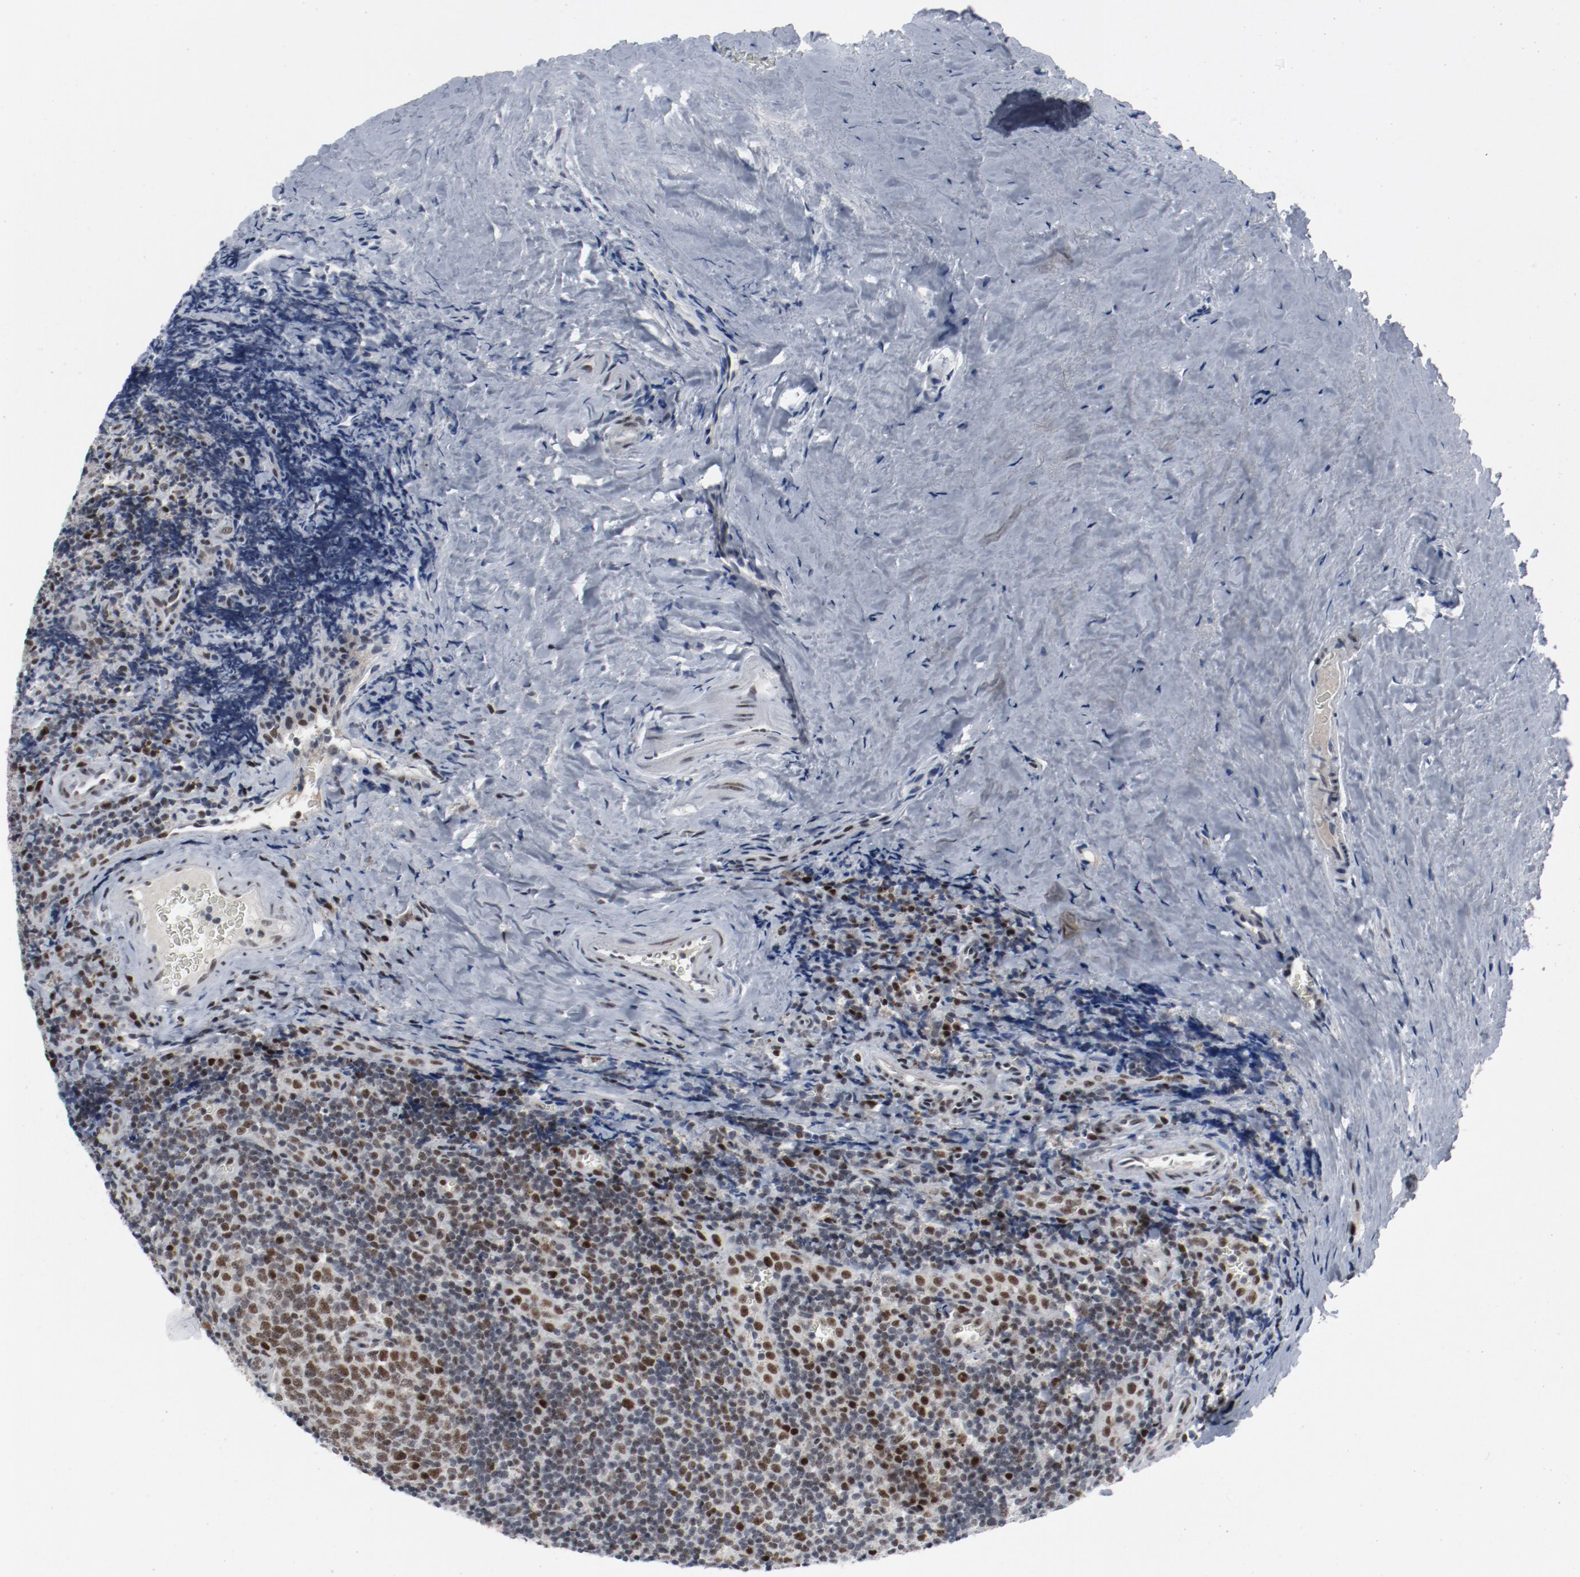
{"staining": {"intensity": "moderate", "quantity": ">75%", "location": "nuclear"}, "tissue": "tonsil", "cell_type": "Germinal center cells", "image_type": "normal", "snomed": [{"axis": "morphology", "description": "Normal tissue, NOS"}, {"axis": "topography", "description": "Tonsil"}], "caption": "Immunohistochemistry of benign human tonsil shows medium levels of moderate nuclear positivity in about >75% of germinal center cells.", "gene": "JMJD6", "patient": {"sex": "male", "age": 20}}